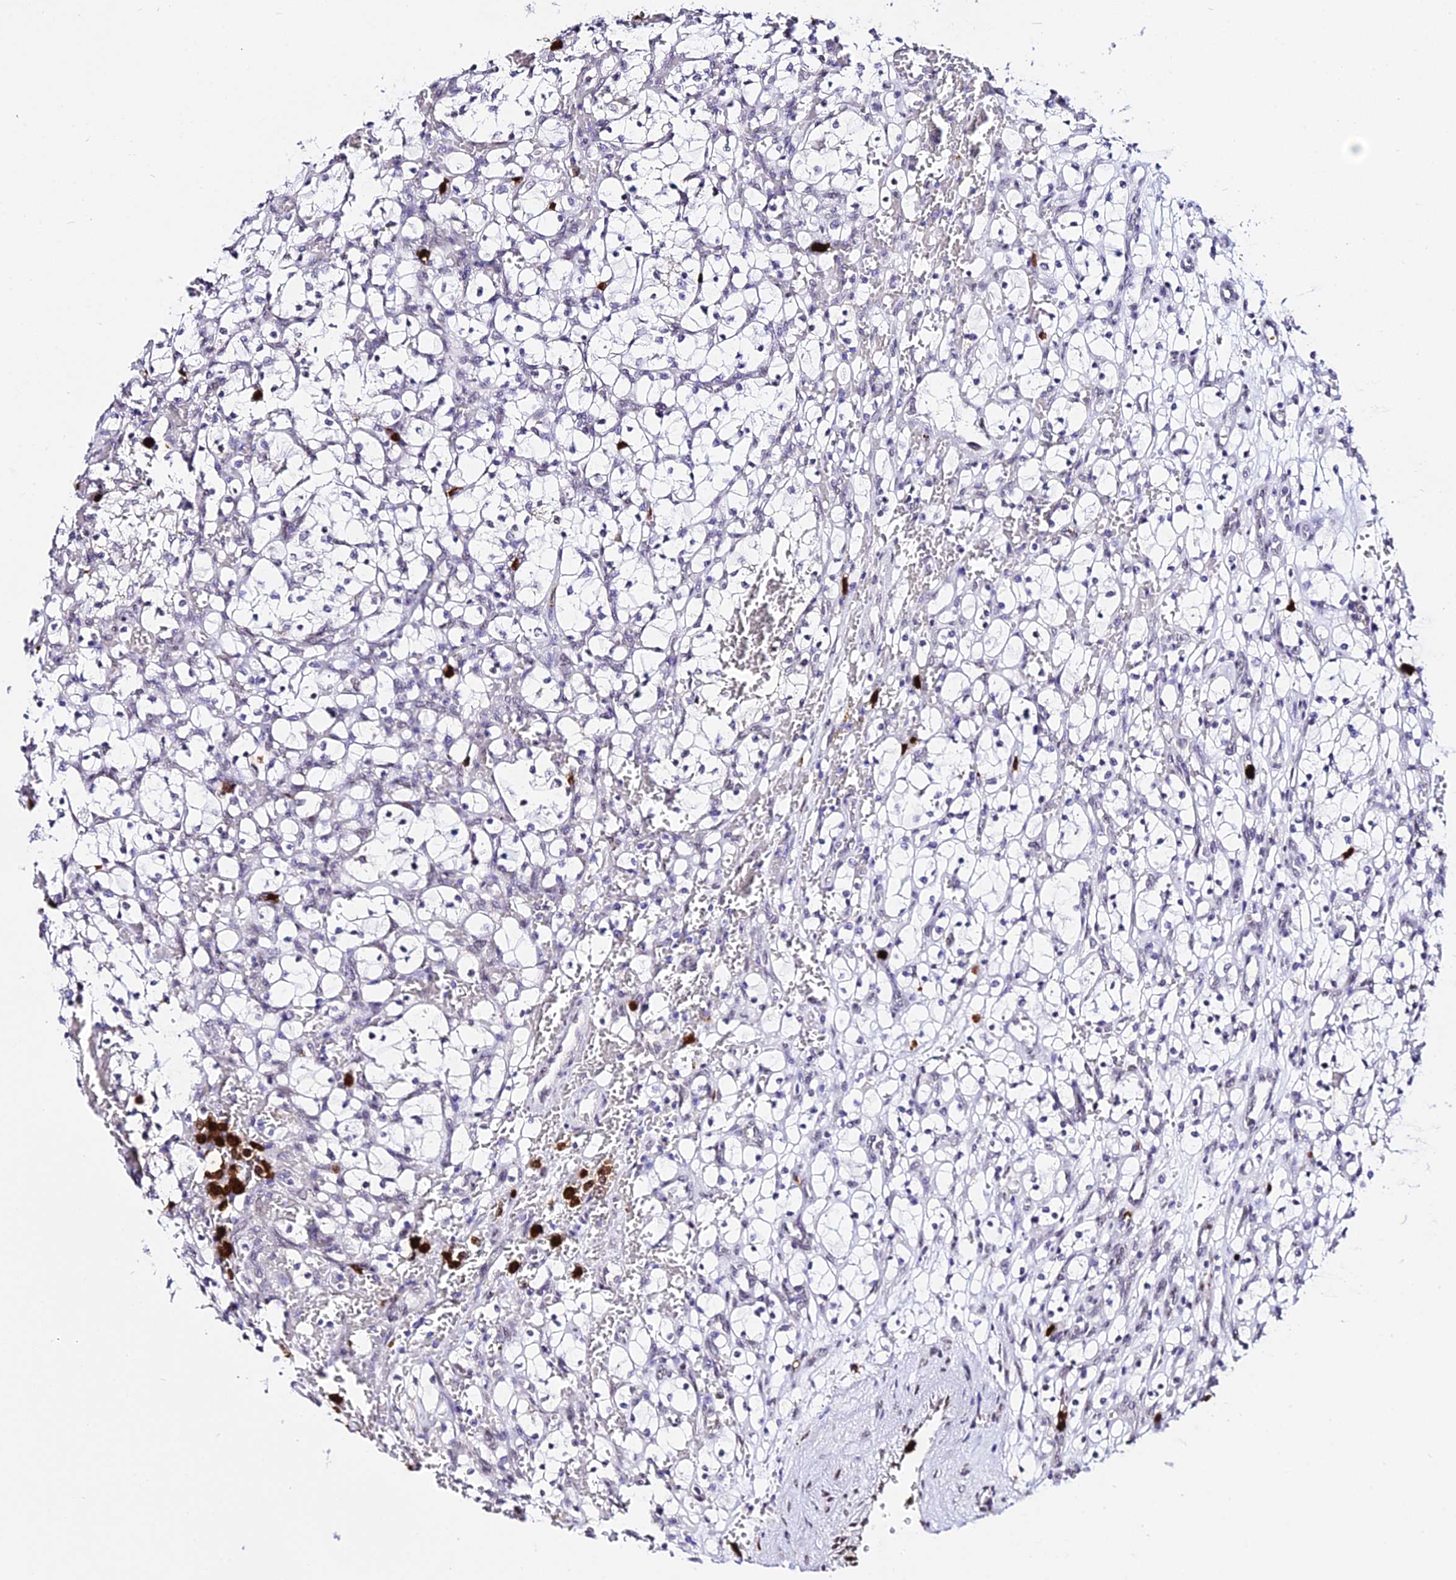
{"staining": {"intensity": "negative", "quantity": "none", "location": "none"}, "tissue": "renal cancer", "cell_type": "Tumor cells", "image_type": "cancer", "snomed": [{"axis": "morphology", "description": "Adenocarcinoma, NOS"}, {"axis": "topography", "description": "Kidney"}], "caption": "Renal adenocarcinoma stained for a protein using IHC reveals no positivity tumor cells.", "gene": "MCM10", "patient": {"sex": "female", "age": 69}}